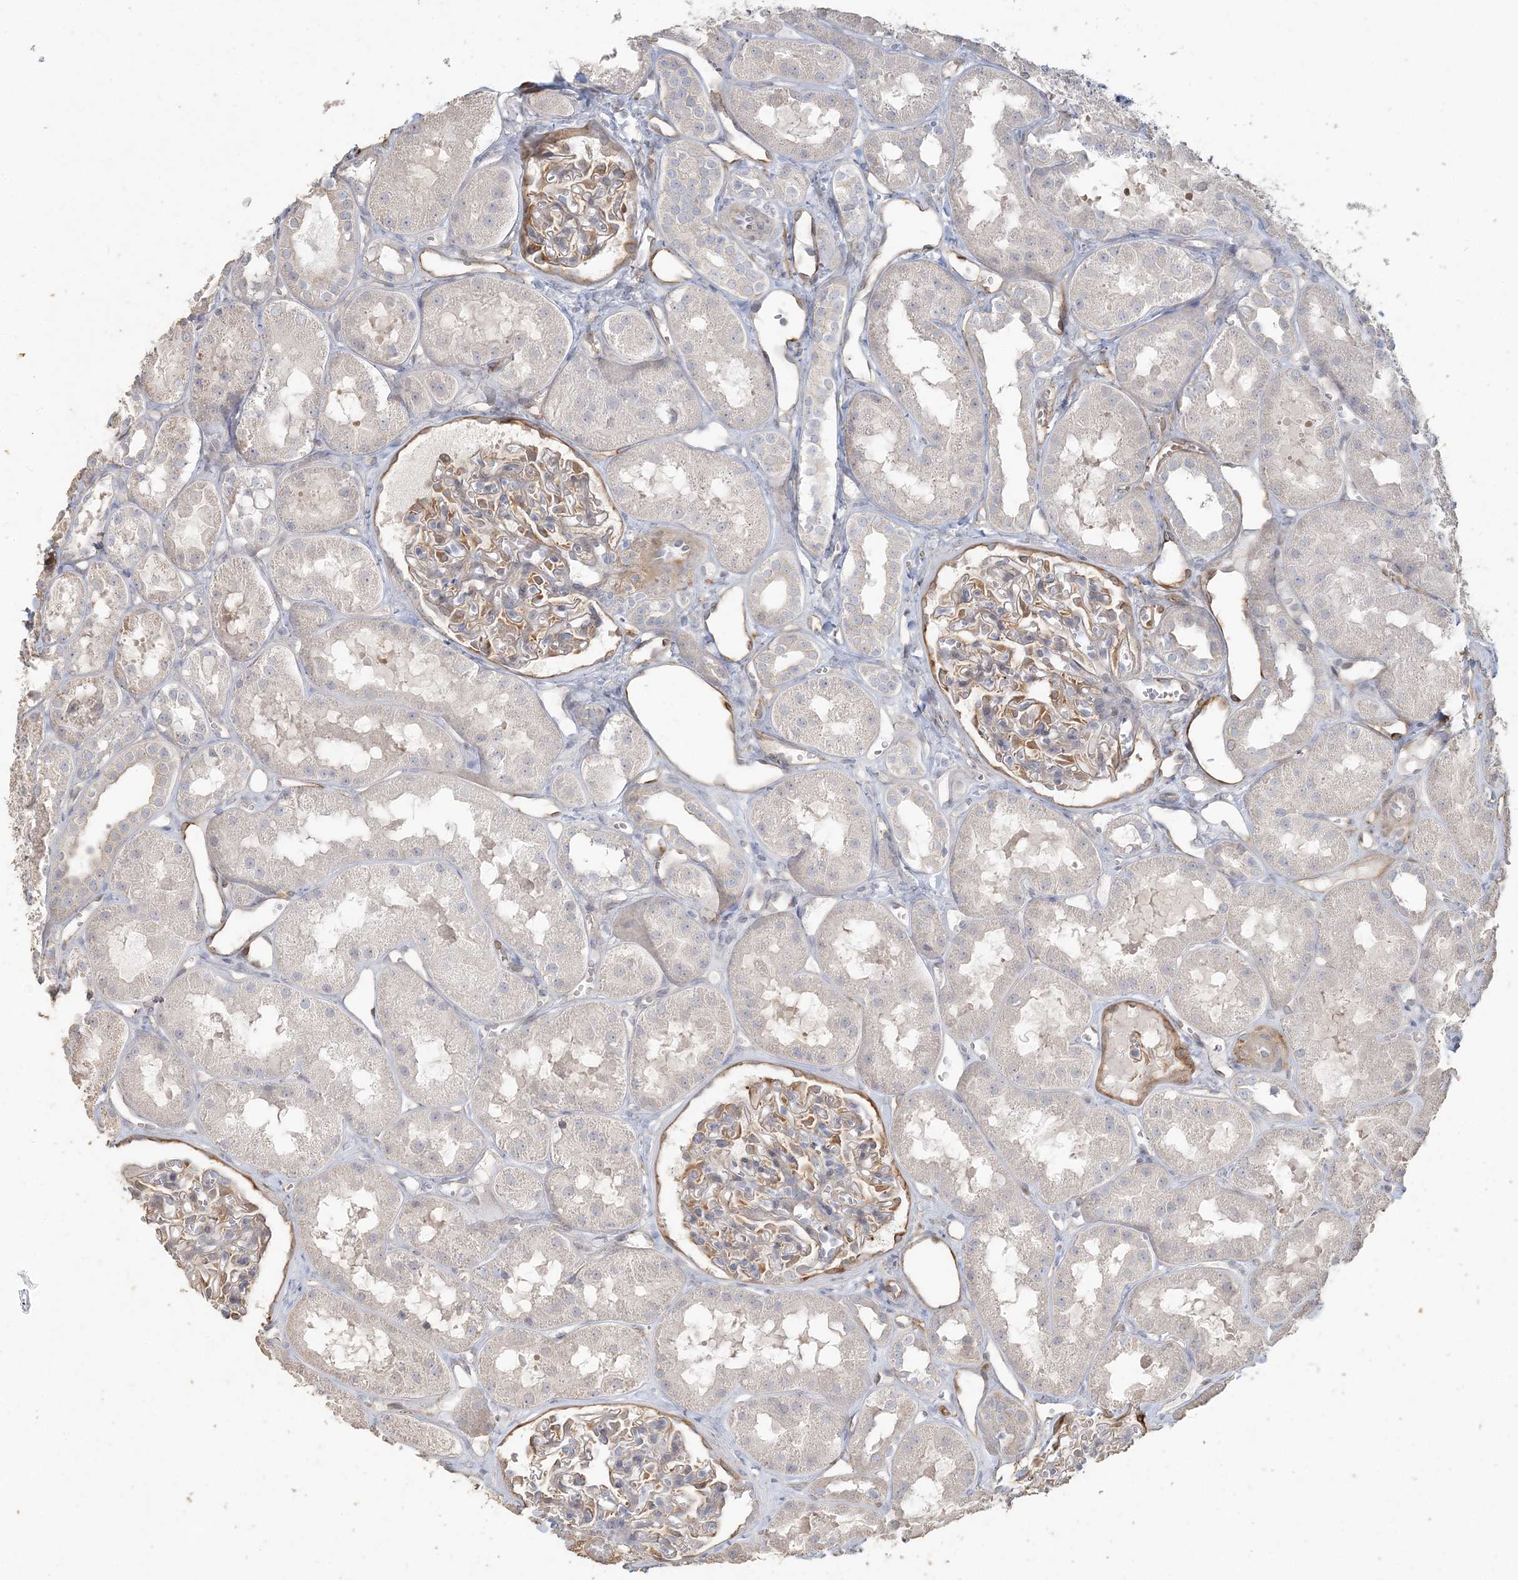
{"staining": {"intensity": "moderate", "quantity": "<25%", "location": "cytoplasmic/membranous"}, "tissue": "kidney", "cell_type": "Cells in glomeruli", "image_type": "normal", "snomed": [{"axis": "morphology", "description": "Normal tissue, NOS"}, {"axis": "topography", "description": "Kidney"}], "caption": "High-magnification brightfield microscopy of unremarkable kidney stained with DAB (3,3'-diaminobenzidine) (brown) and counterstained with hematoxylin (blue). cells in glomeruli exhibit moderate cytoplasmic/membranous expression is present in about<25% of cells.", "gene": "RNF145", "patient": {"sex": "male", "age": 16}}